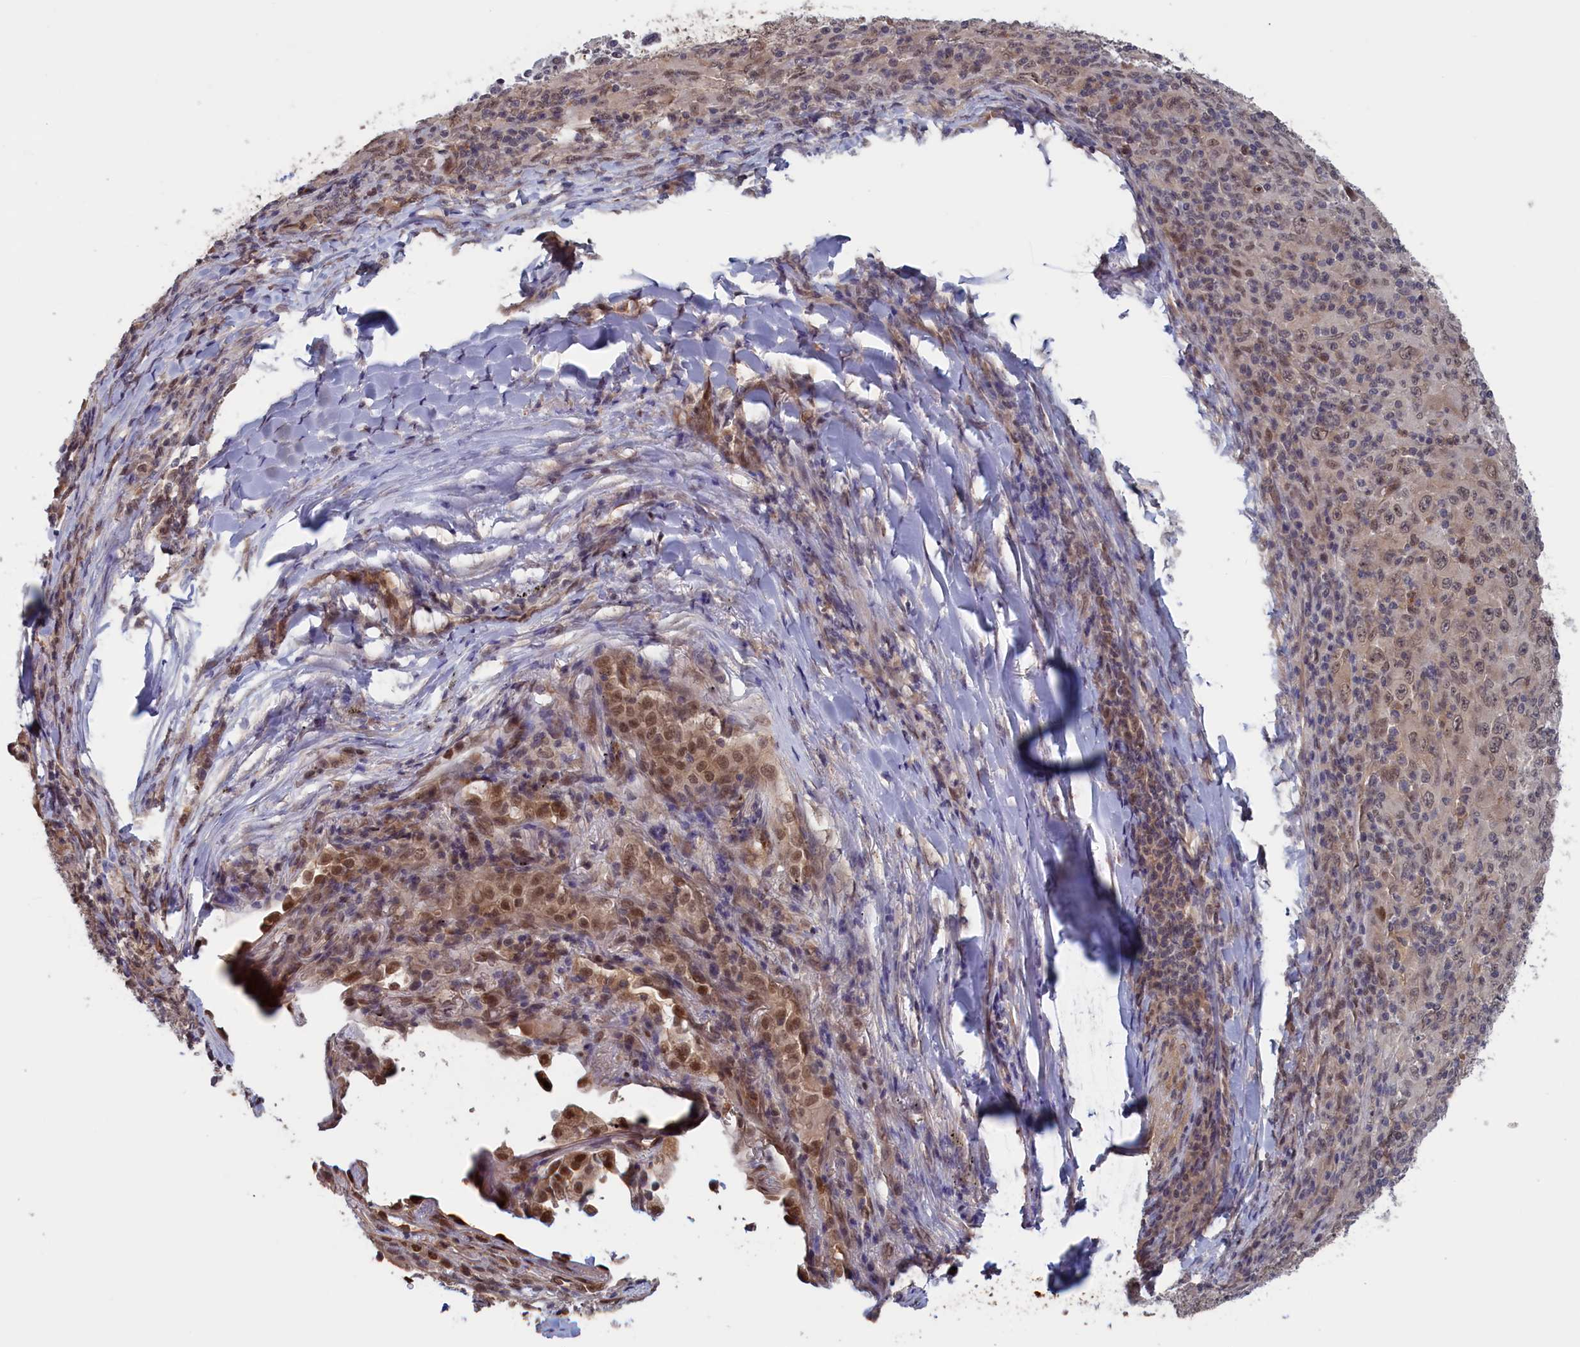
{"staining": {"intensity": "moderate", "quantity": "<25%", "location": "nuclear"}, "tissue": "melanoma", "cell_type": "Tumor cells", "image_type": "cancer", "snomed": [{"axis": "morphology", "description": "Malignant melanoma, Metastatic site"}, {"axis": "topography", "description": "Skin"}], "caption": "Immunohistochemistry micrograph of malignant melanoma (metastatic site) stained for a protein (brown), which reveals low levels of moderate nuclear staining in about <25% of tumor cells.", "gene": "PLP2", "patient": {"sex": "female", "age": 56}}